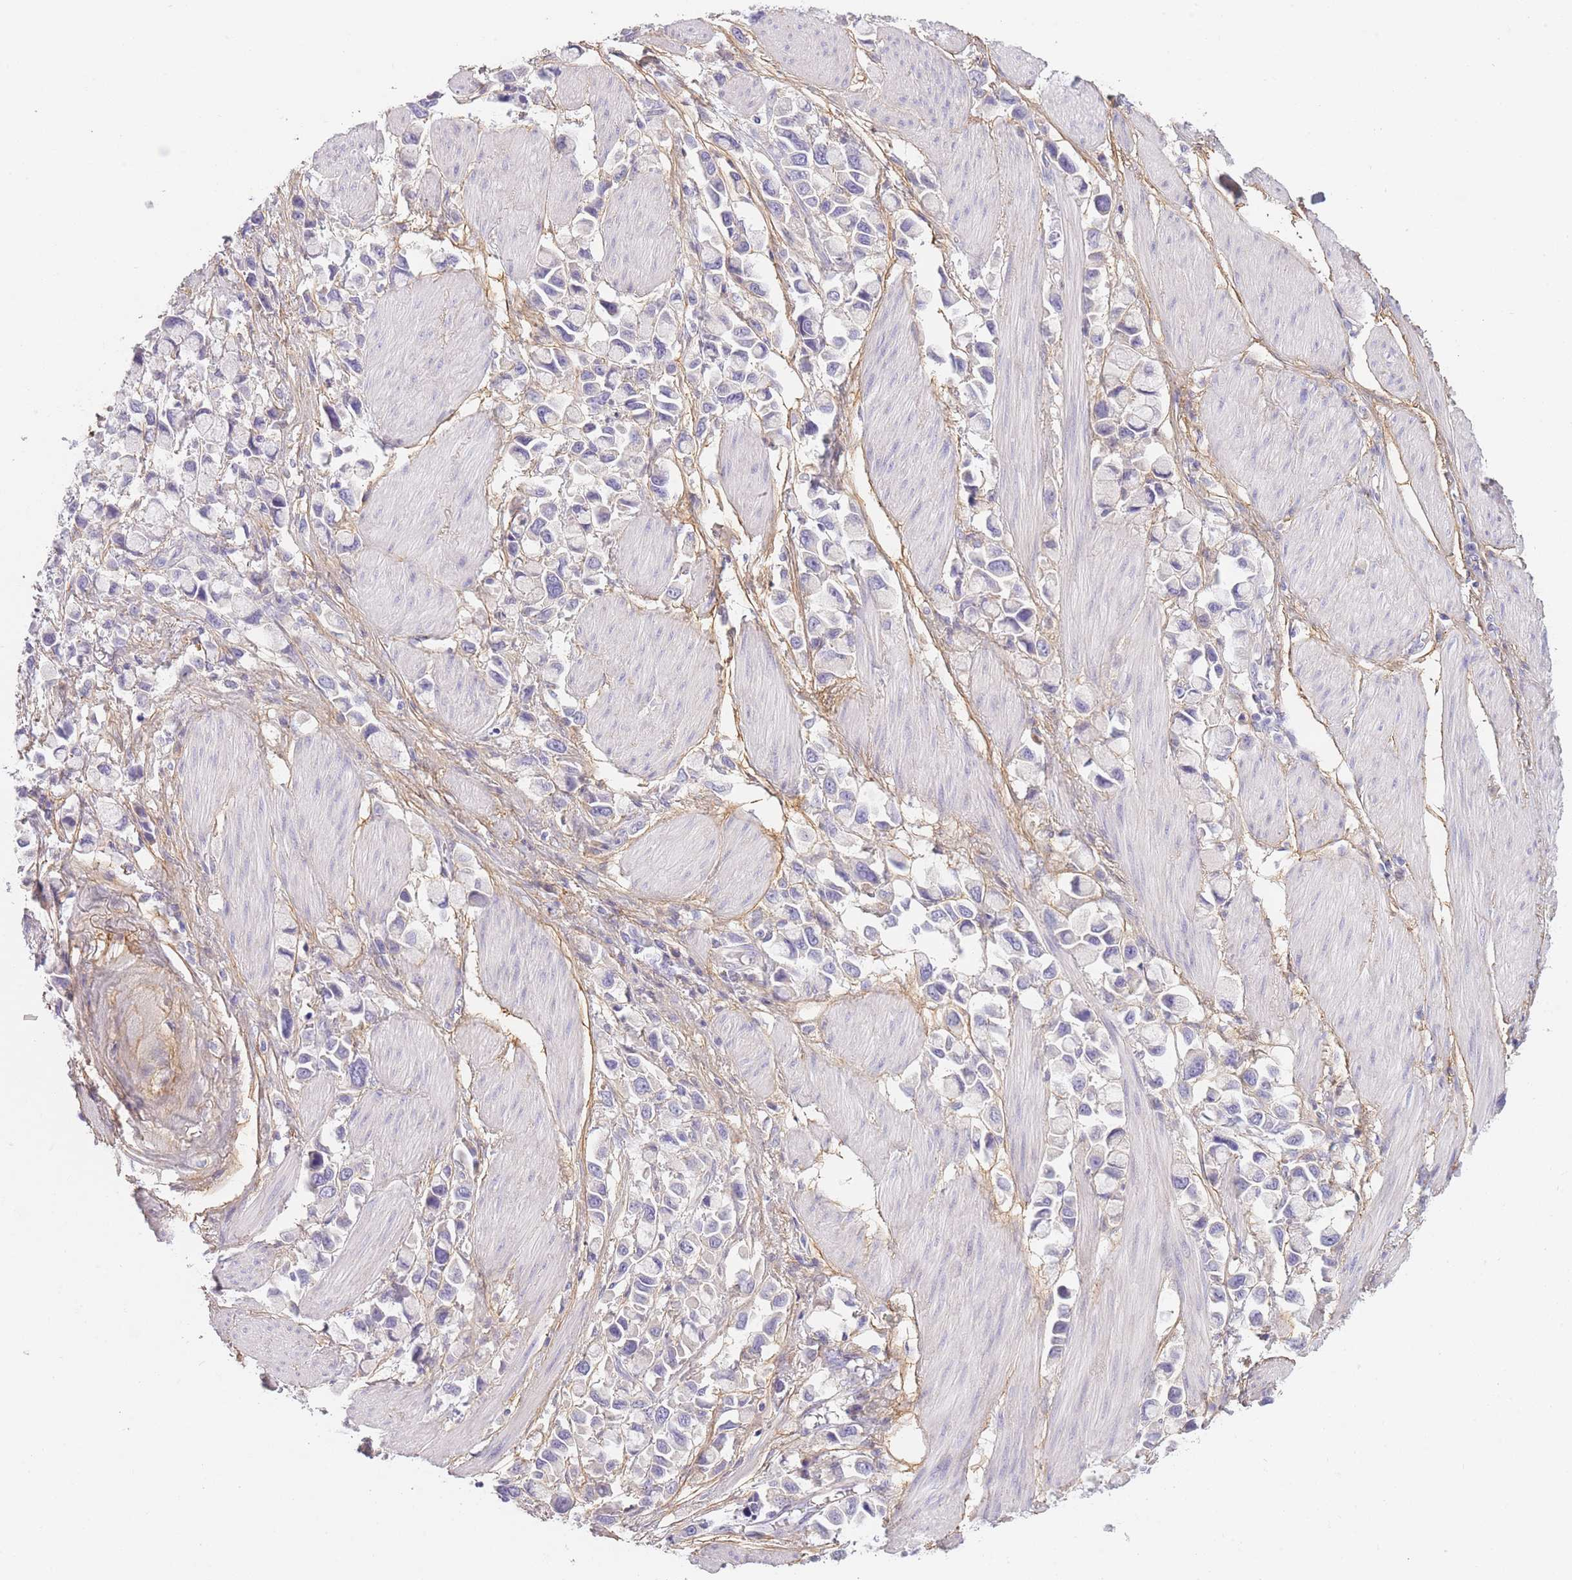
{"staining": {"intensity": "negative", "quantity": "none", "location": "none"}, "tissue": "stomach cancer", "cell_type": "Tumor cells", "image_type": "cancer", "snomed": [{"axis": "morphology", "description": "Adenocarcinoma, NOS"}, {"axis": "topography", "description": "Stomach"}], "caption": "High power microscopy micrograph of an immunohistochemistry photomicrograph of stomach adenocarcinoma, revealing no significant expression in tumor cells.", "gene": "AP3M2", "patient": {"sex": "female", "age": 81}}